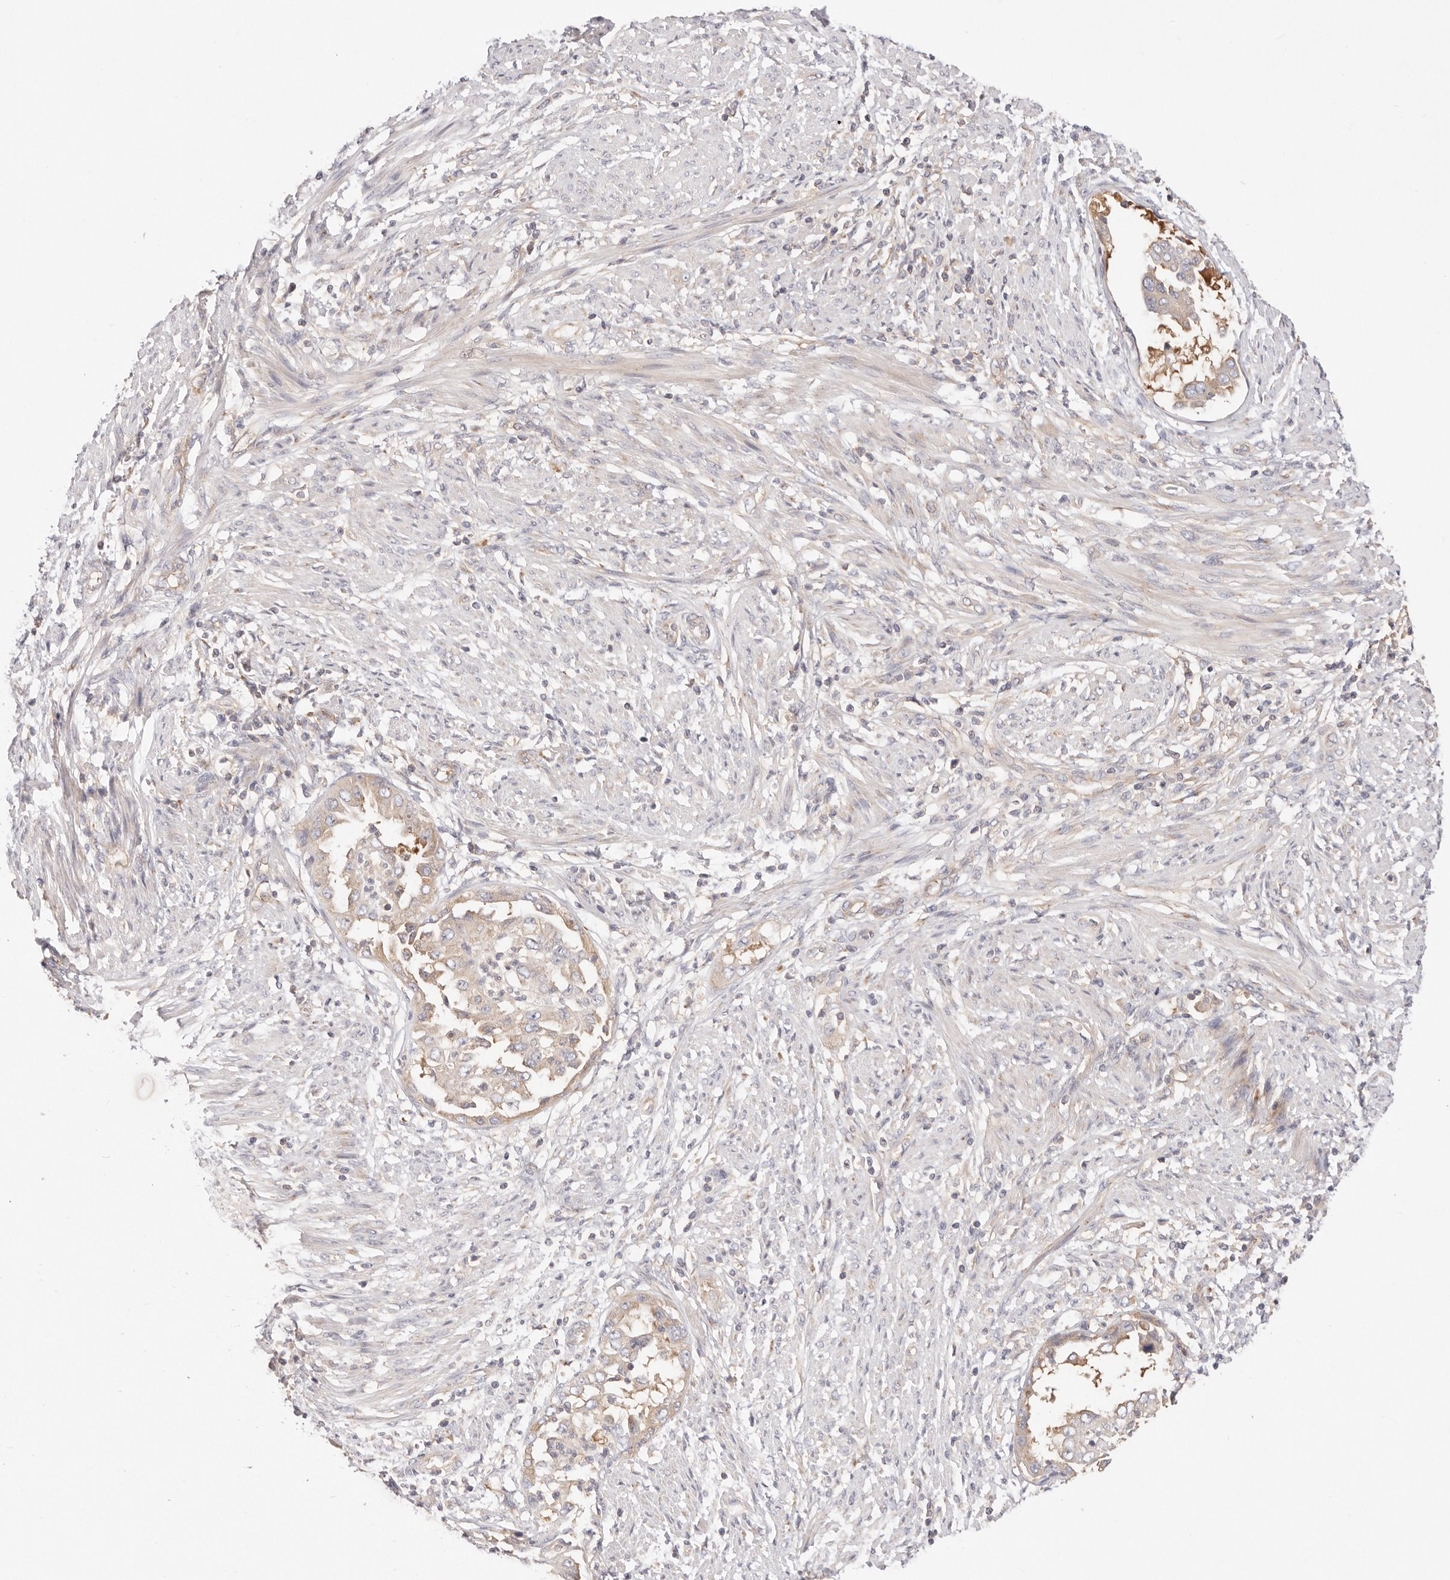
{"staining": {"intensity": "strong", "quantity": "25%-75%", "location": "cytoplasmic/membranous"}, "tissue": "endometrial cancer", "cell_type": "Tumor cells", "image_type": "cancer", "snomed": [{"axis": "morphology", "description": "Adenocarcinoma, NOS"}, {"axis": "topography", "description": "Endometrium"}], "caption": "IHC micrograph of neoplastic tissue: endometrial adenocarcinoma stained using immunohistochemistry exhibits high levels of strong protein expression localized specifically in the cytoplasmic/membranous of tumor cells, appearing as a cytoplasmic/membranous brown color.", "gene": "KCMF1", "patient": {"sex": "female", "age": 85}}